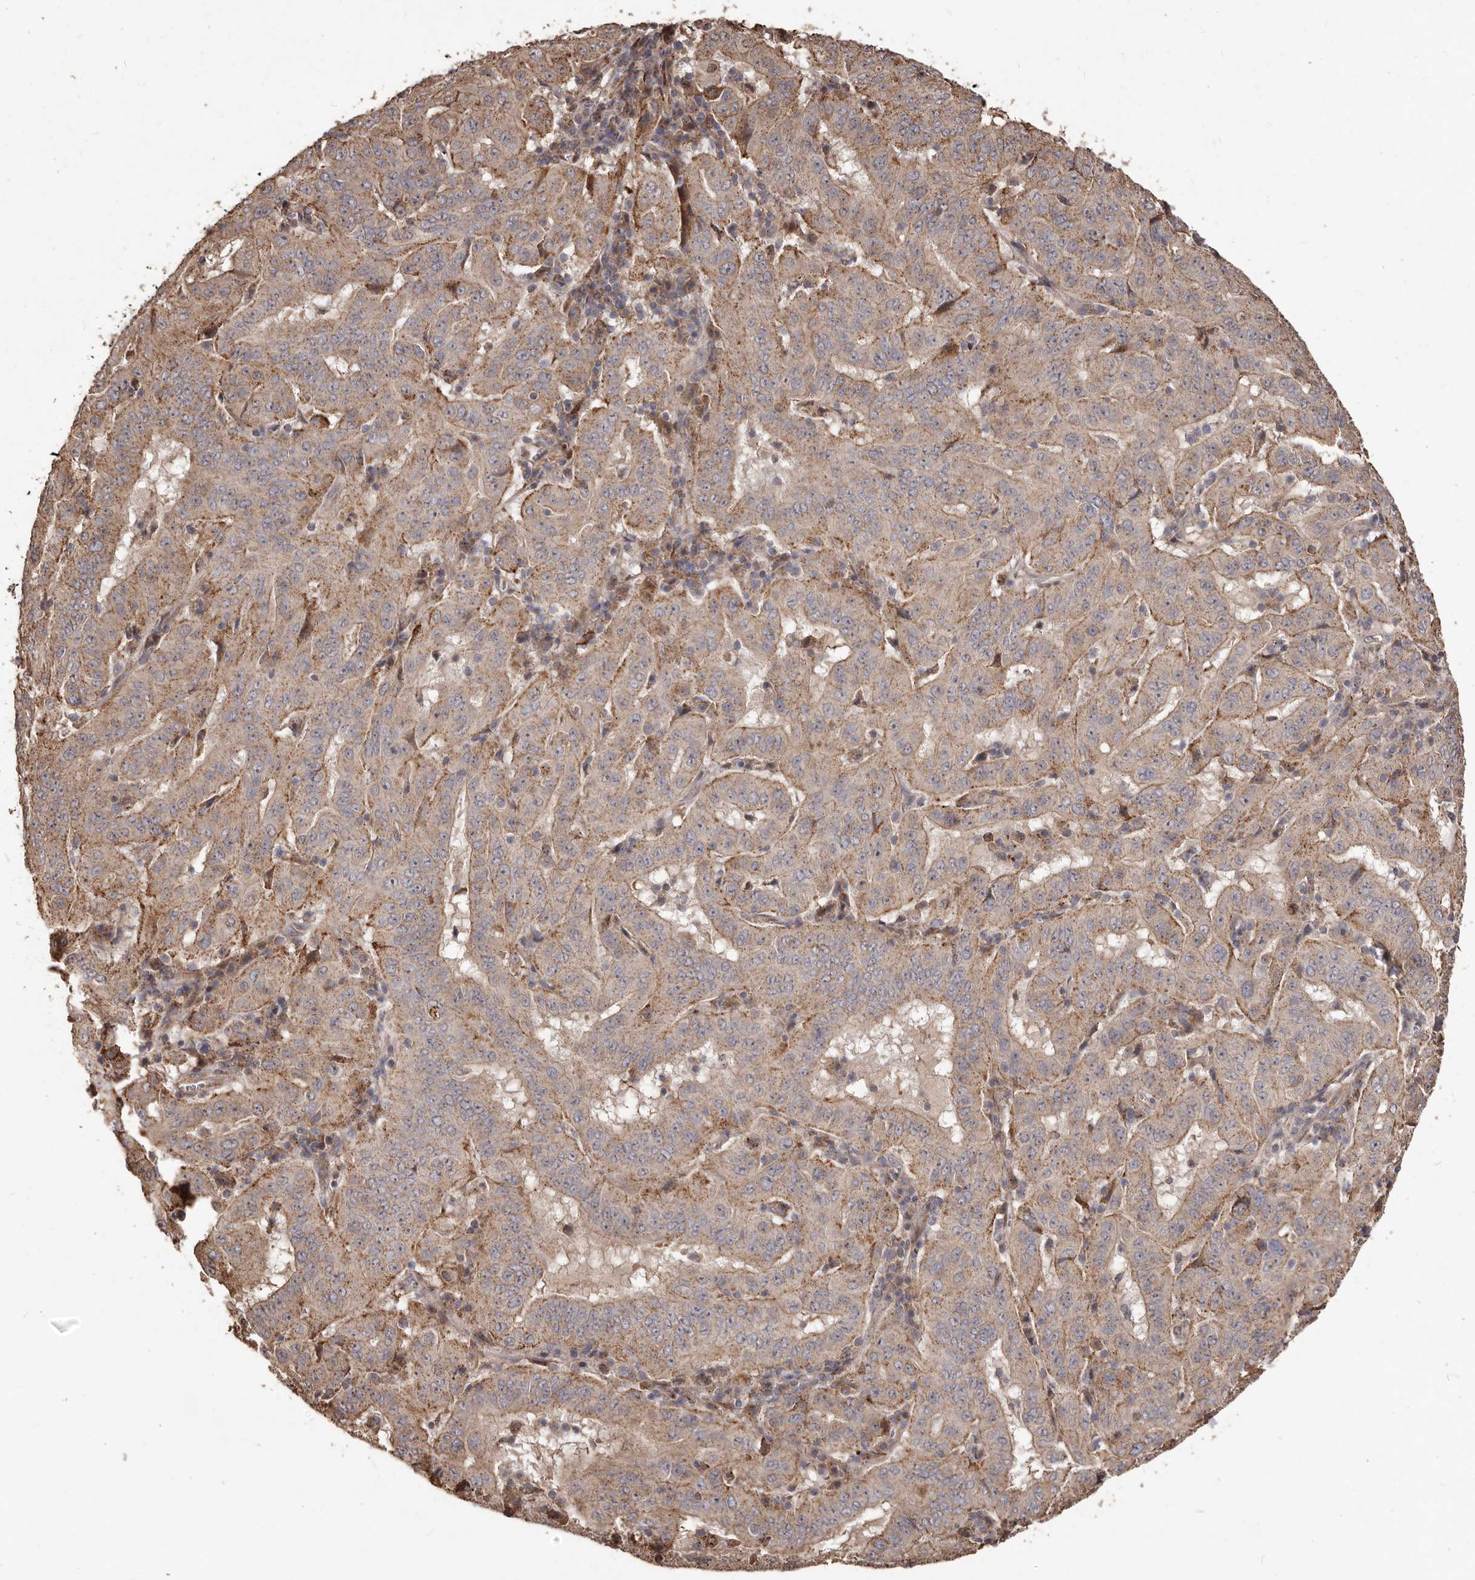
{"staining": {"intensity": "moderate", "quantity": ">75%", "location": "cytoplasmic/membranous"}, "tissue": "pancreatic cancer", "cell_type": "Tumor cells", "image_type": "cancer", "snomed": [{"axis": "morphology", "description": "Adenocarcinoma, NOS"}, {"axis": "topography", "description": "Pancreas"}], "caption": "Moderate cytoplasmic/membranous staining is appreciated in approximately >75% of tumor cells in pancreatic cancer.", "gene": "MTO1", "patient": {"sex": "male", "age": 63}}